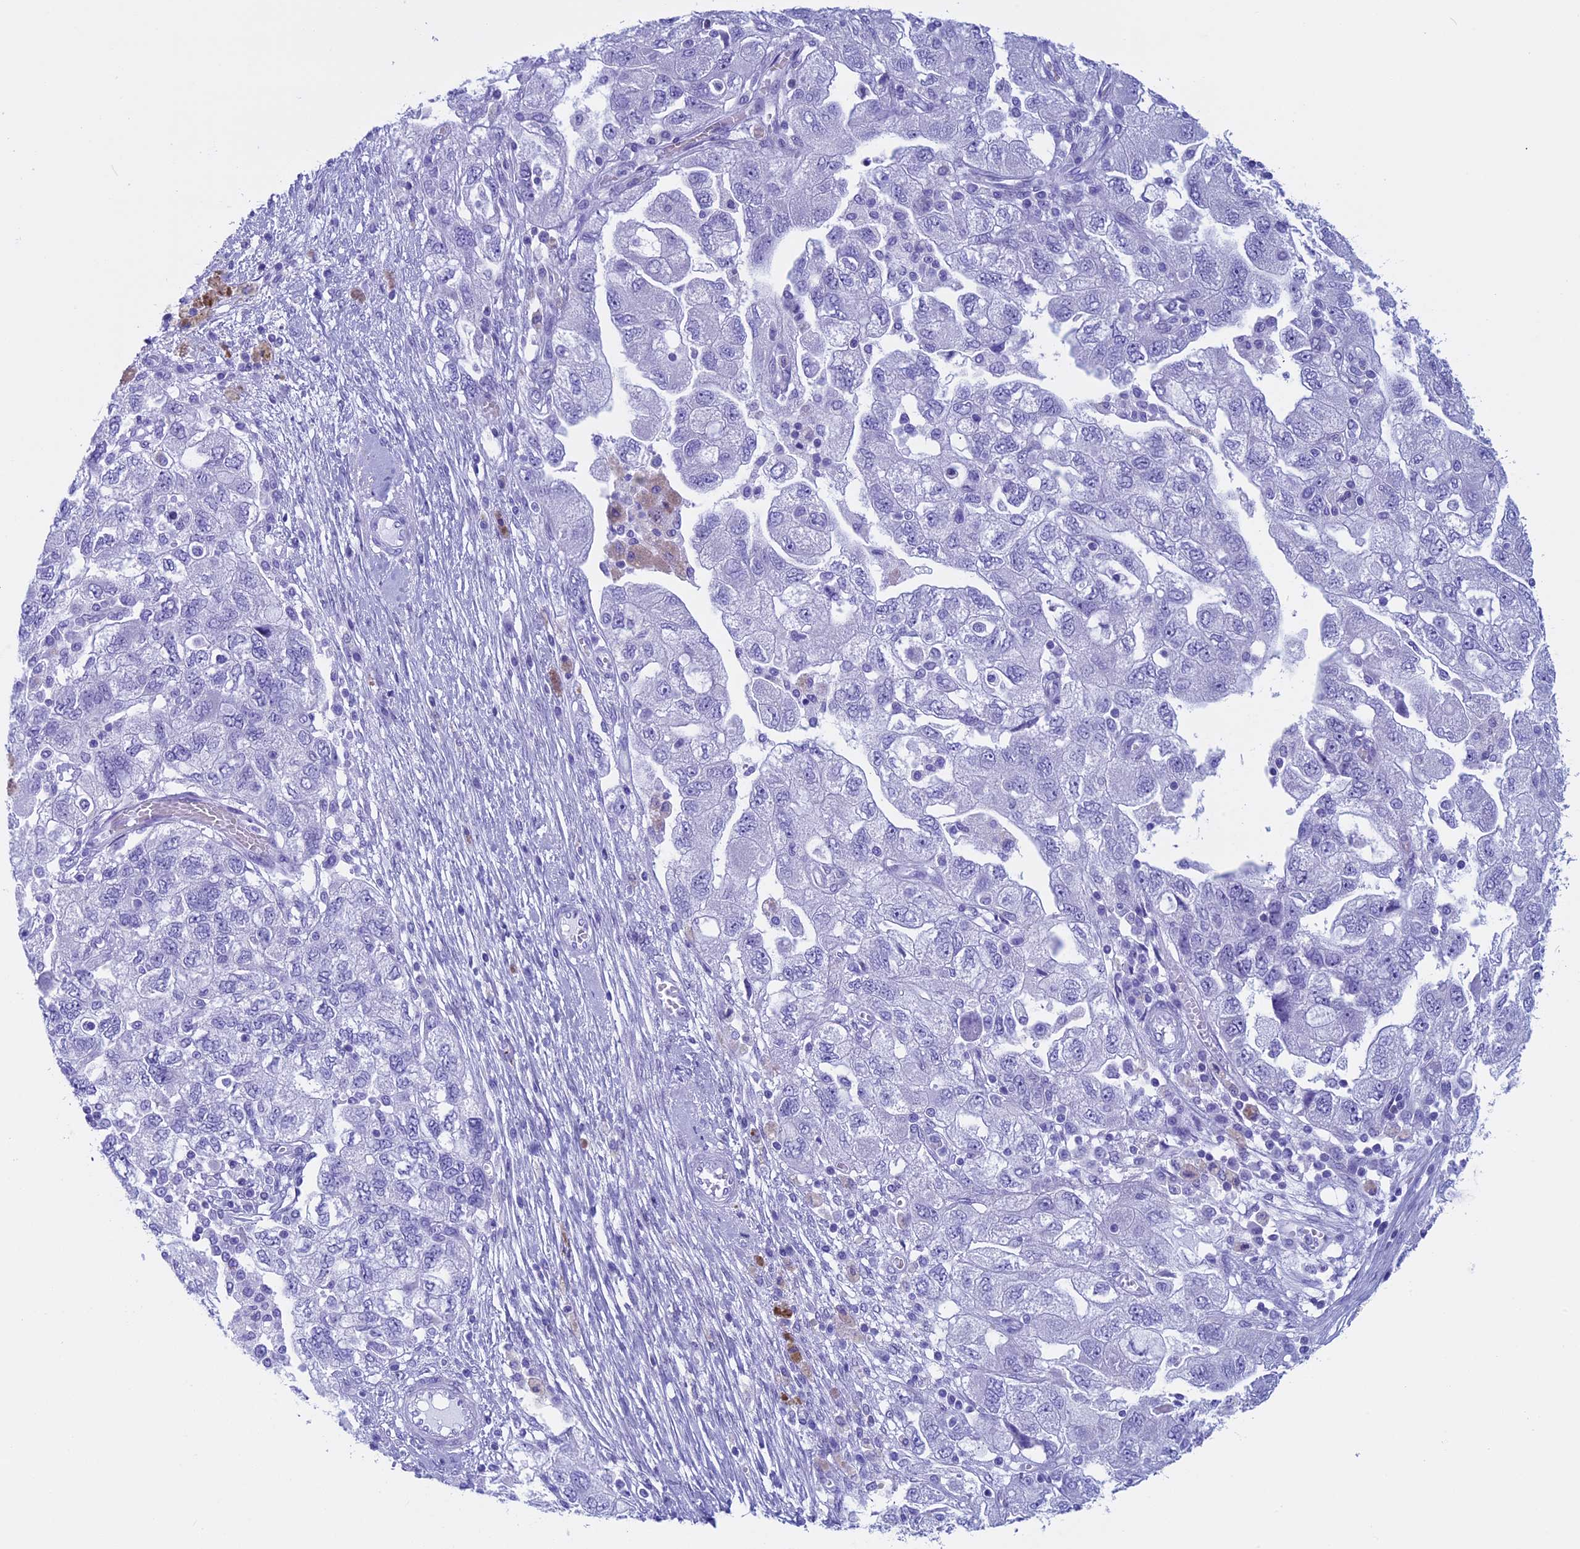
{"staining": {"intensity": "negative", "quantity": "none", "location": "none"}, "tissue": "ovarian cancer", "cell_type": "Tumor cells", "image_type": "cancer", "snomed": [{"axis": "morphology", "description": "Carcinoma, NOS"}, {"axis": "morphology", "description": "Cystadenocarcinoma, serous, NOS"}, {"axis": "topography", "description": "Ovary"}], "caption": "DAB immunohistochemical staining of human ovarian cancer (serous cystadenocarcinoma) reveals no significant positivity in tumor cells.", "gene": "FAM169A", "patient": {"sex": "female", "age": 69}}